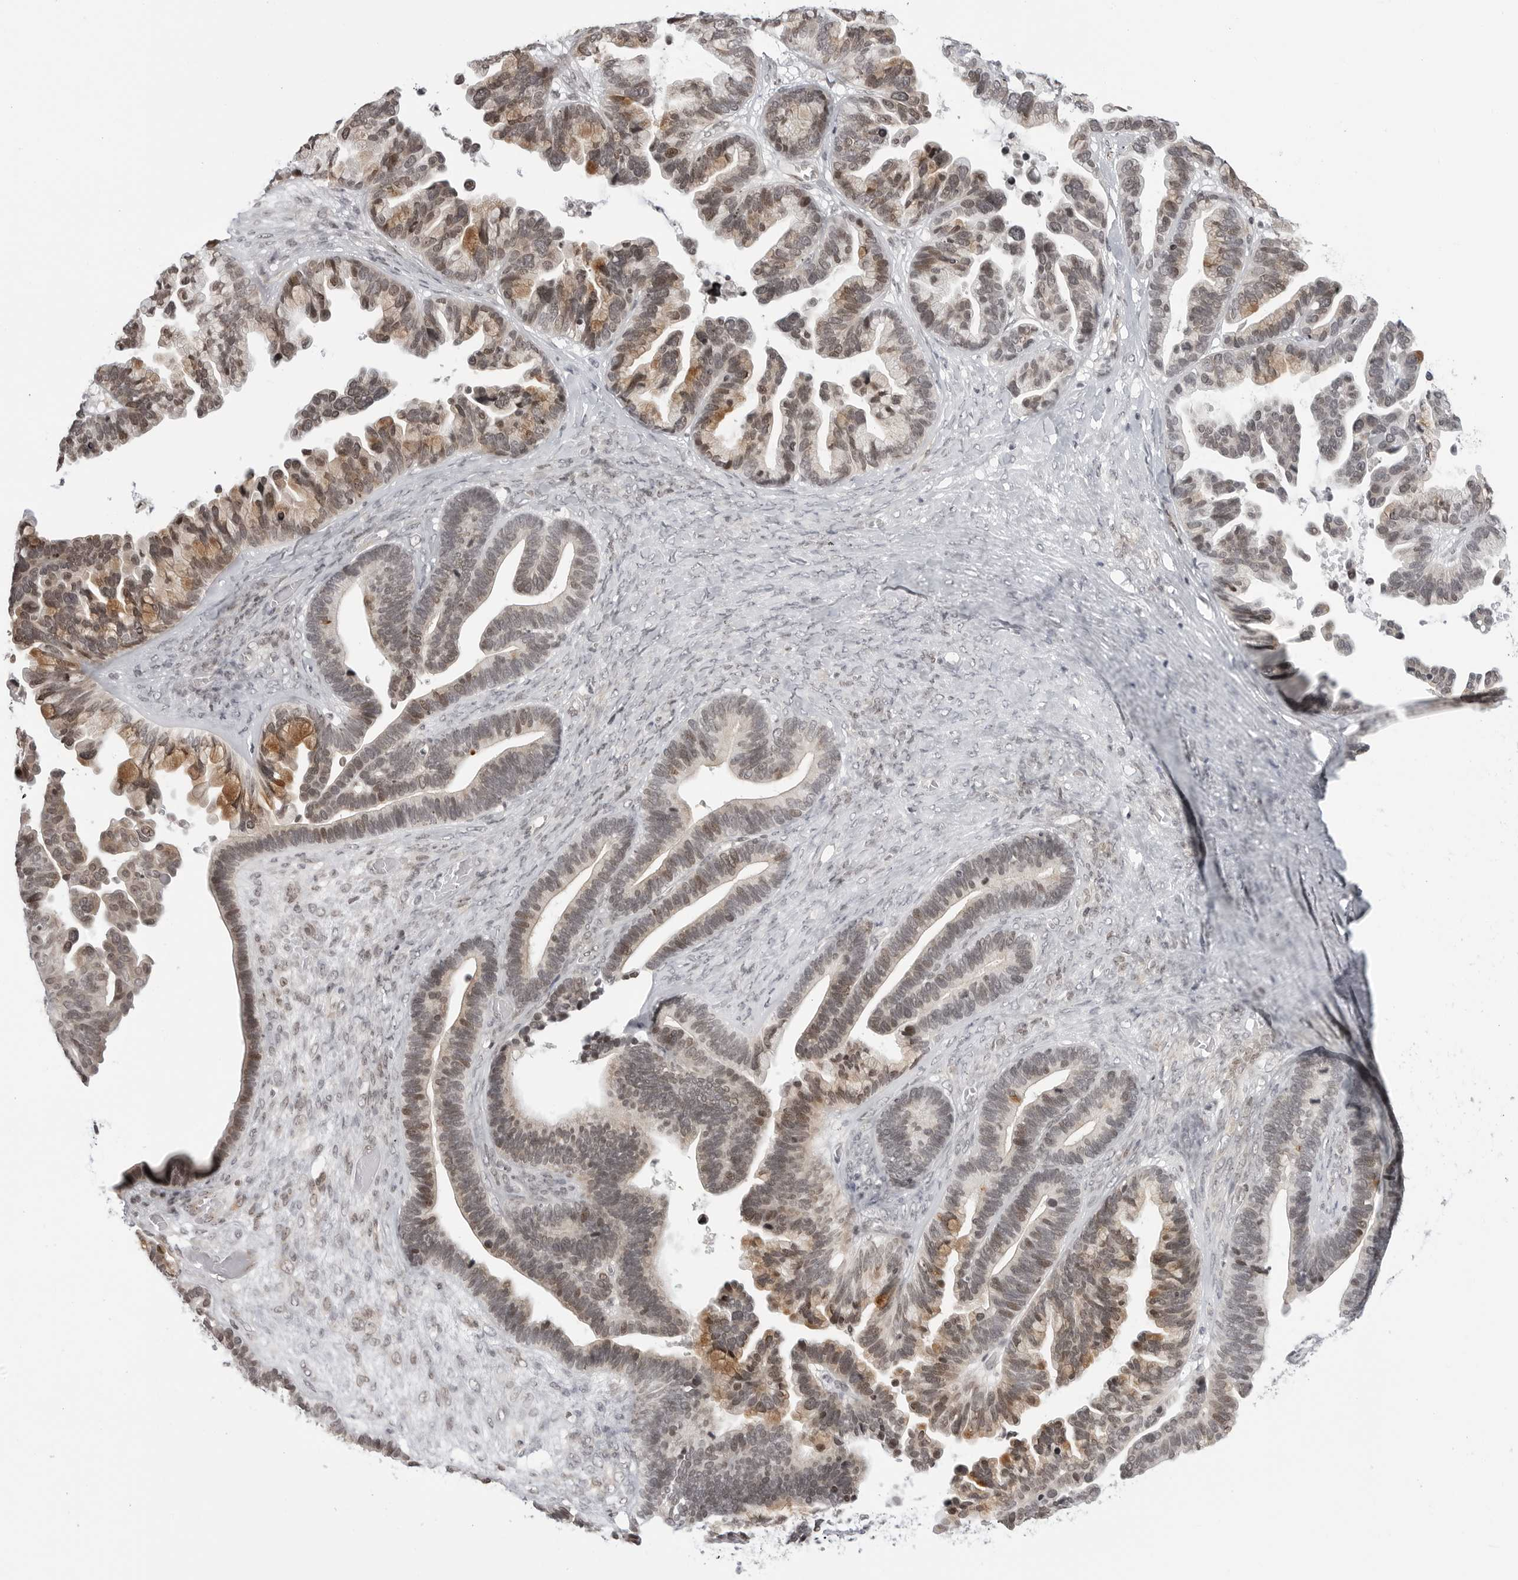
{"staining": {"intensity": "moderate", "quantity": "25%-75%", "location": "cytoplasmic/membranous,nuclear"}, "tissue": "ovarian cancer", "cell_type": "Tumor cells", "image_type": "cancer", "snomed": [{"axis": "morphology", "description": "Cystadenocarcinoma, serous, NOS"}, {"axis": "topography", "description": "Ovary"}], "caption": "Protein expression analysis of ovarian cancer displays moderate cytoplasmic/membranous and nuclear expression in about 25%-75% of tumor cells. The protein of interest is shown in brown color, while the nuclei are stained blue.", "gene": "C8orf33", "patient": {"sex": "female", "age": 56}}